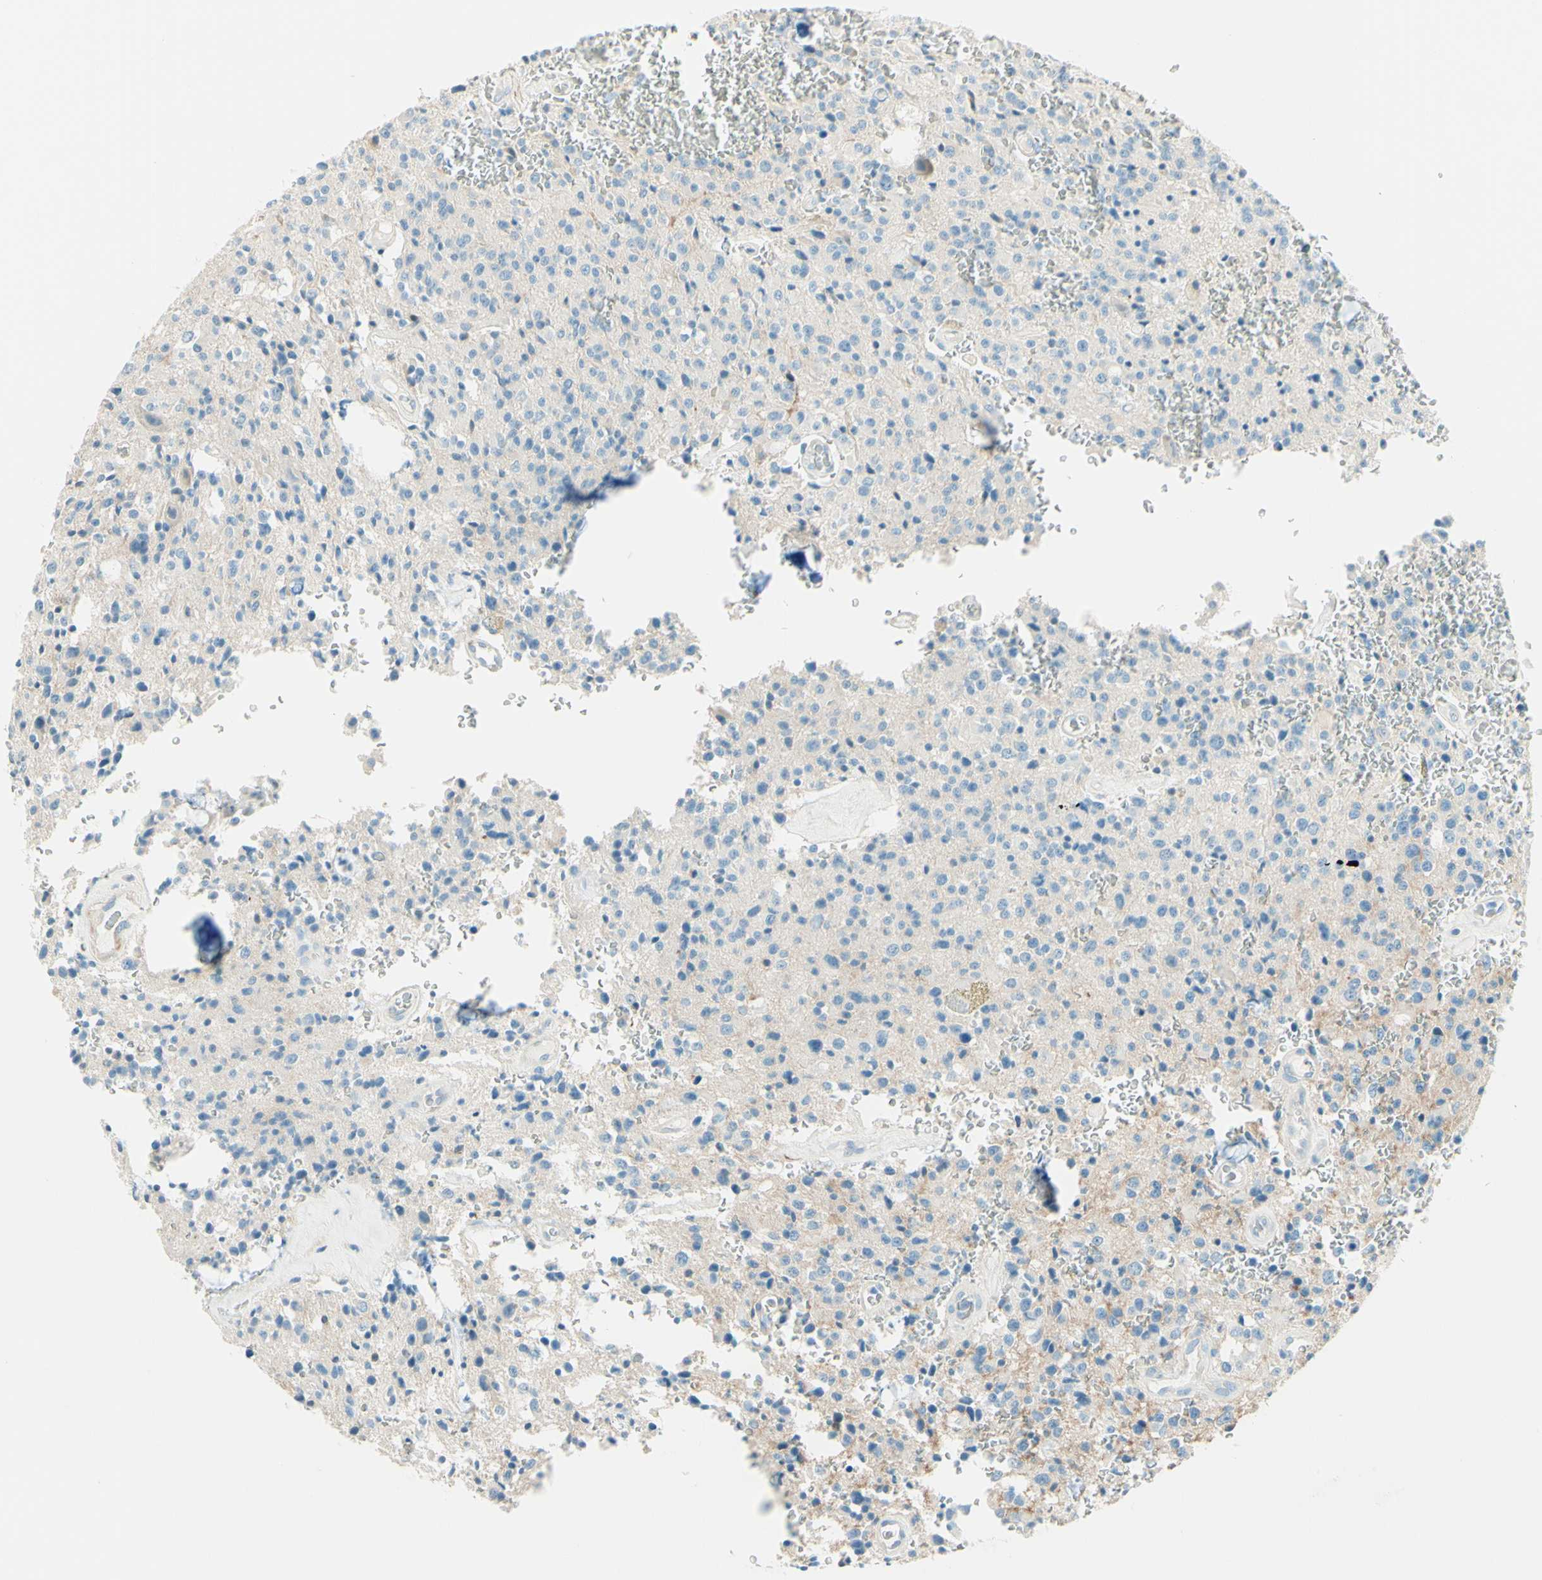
{"staining": {"intensity": "negative", "quantity": "none", "location": "none"}, "tissue": "glioma", "cell_type": "Tumor cells", "image_type": "cancer", "snomed": [{"axis": "morphology", "description": "Glioma, malignant, Low grade"}, {"axis": "topography", "description": "Brain"}], "caption": "Immunohistochemistry (IHC) histopathology image of human glioma stained for a protein (brown), which reveals no positivity in tumor cells.", "gene": "NCBP2L", "patient": {"sex": "male", "age": 58}}